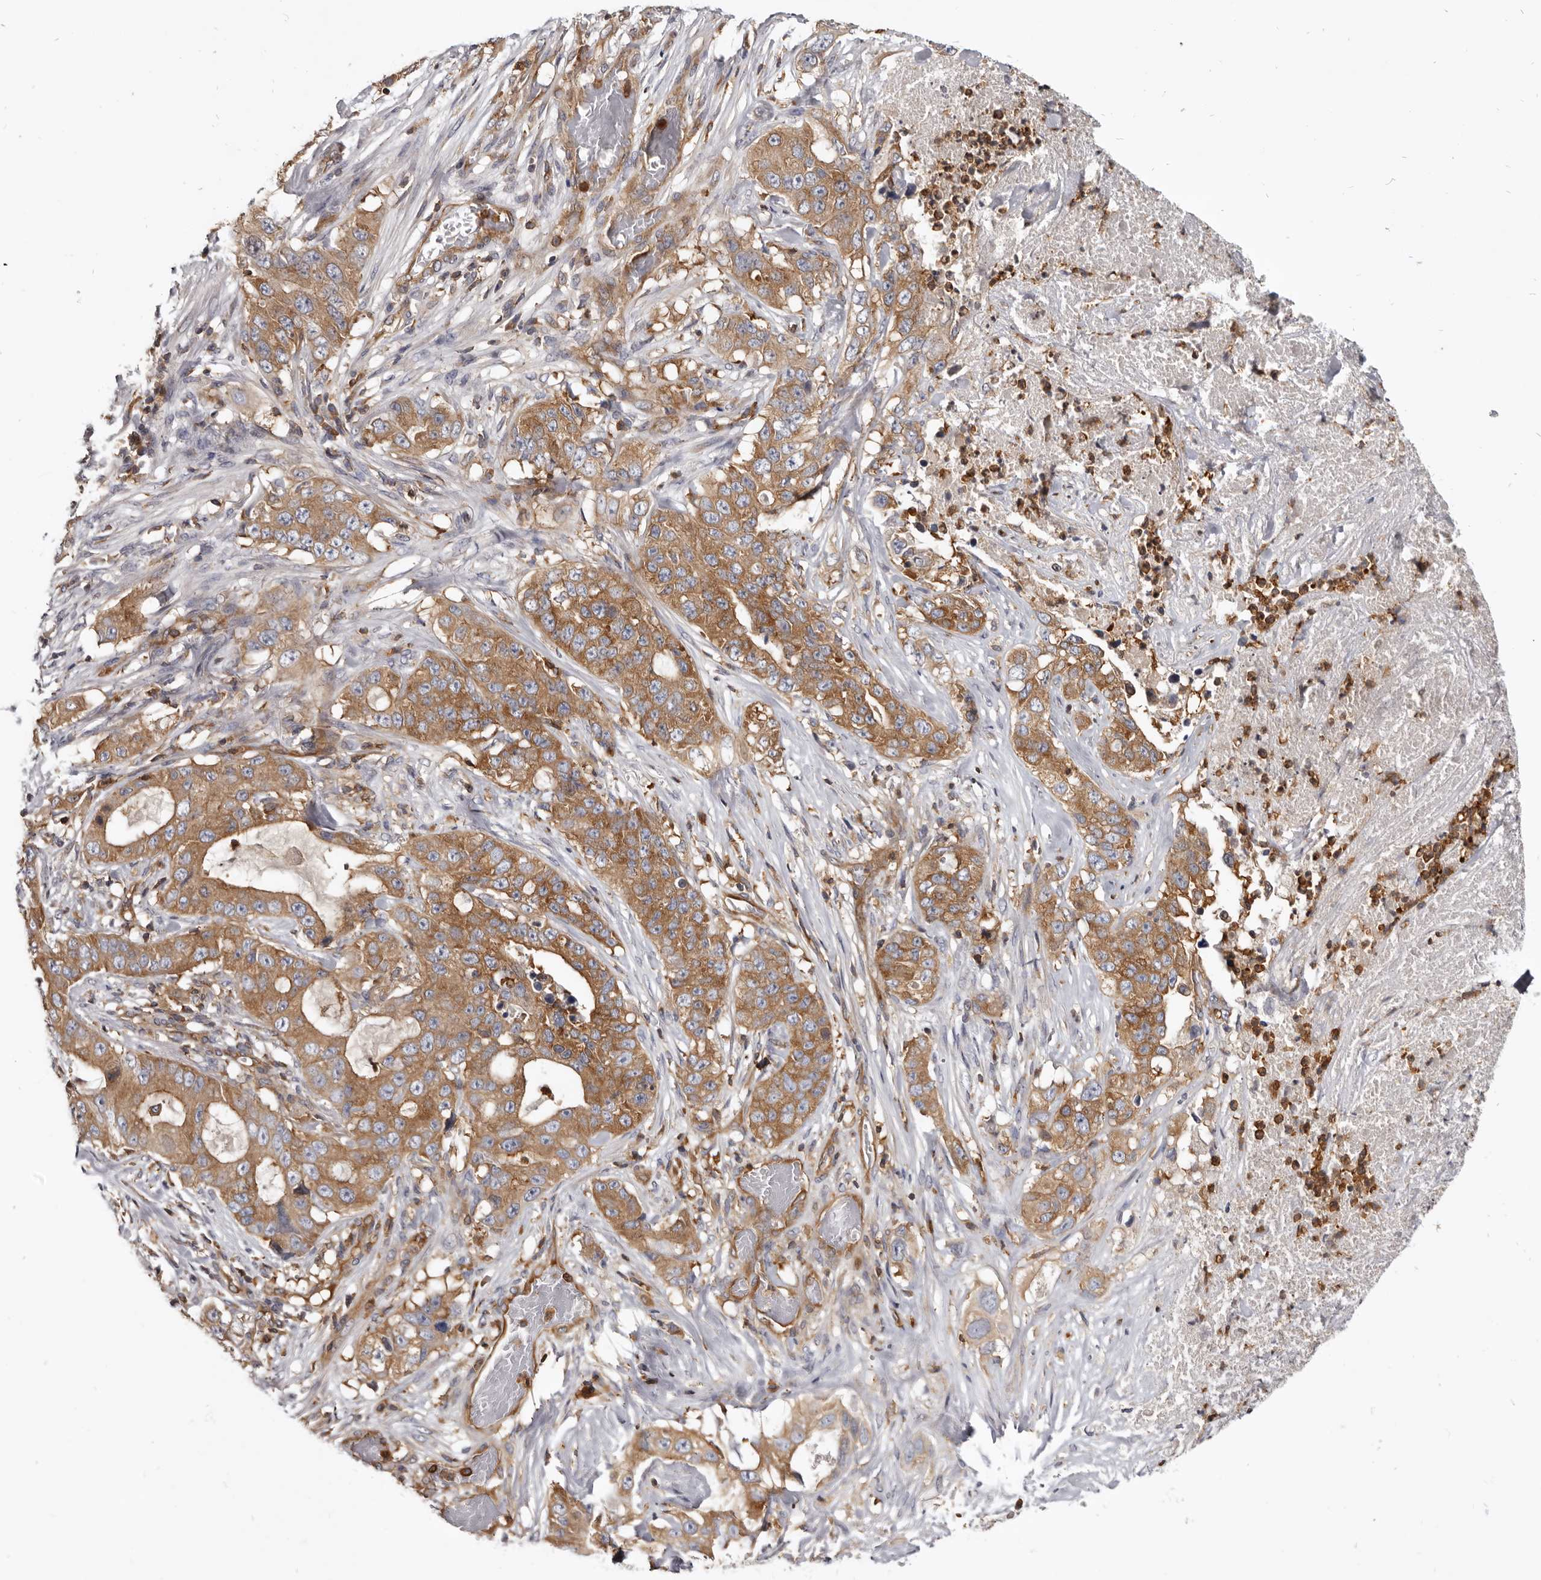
{"staining": {"intensity": "moderate", "quantity": ">75%", "location": "cytoplasmic/membranous"}, "tissue": "lung cancer", "cell_type": "Tumor cells", "image_type": "cancer", "snomed": [{"axis": "morphology", "description": "Adenocarcinoma, NOS"}, {"axis": "topography", "description": "Lung"}], "caption": "This photomicrograph demonstrates immunohistochemistry (IHC) staining of lung cancer, with medium moderate cytoplasmic/membranous staining in about >75% of tumor cells.", "gene": "CBL", "patient": {"sex": "female", "age": 51}}